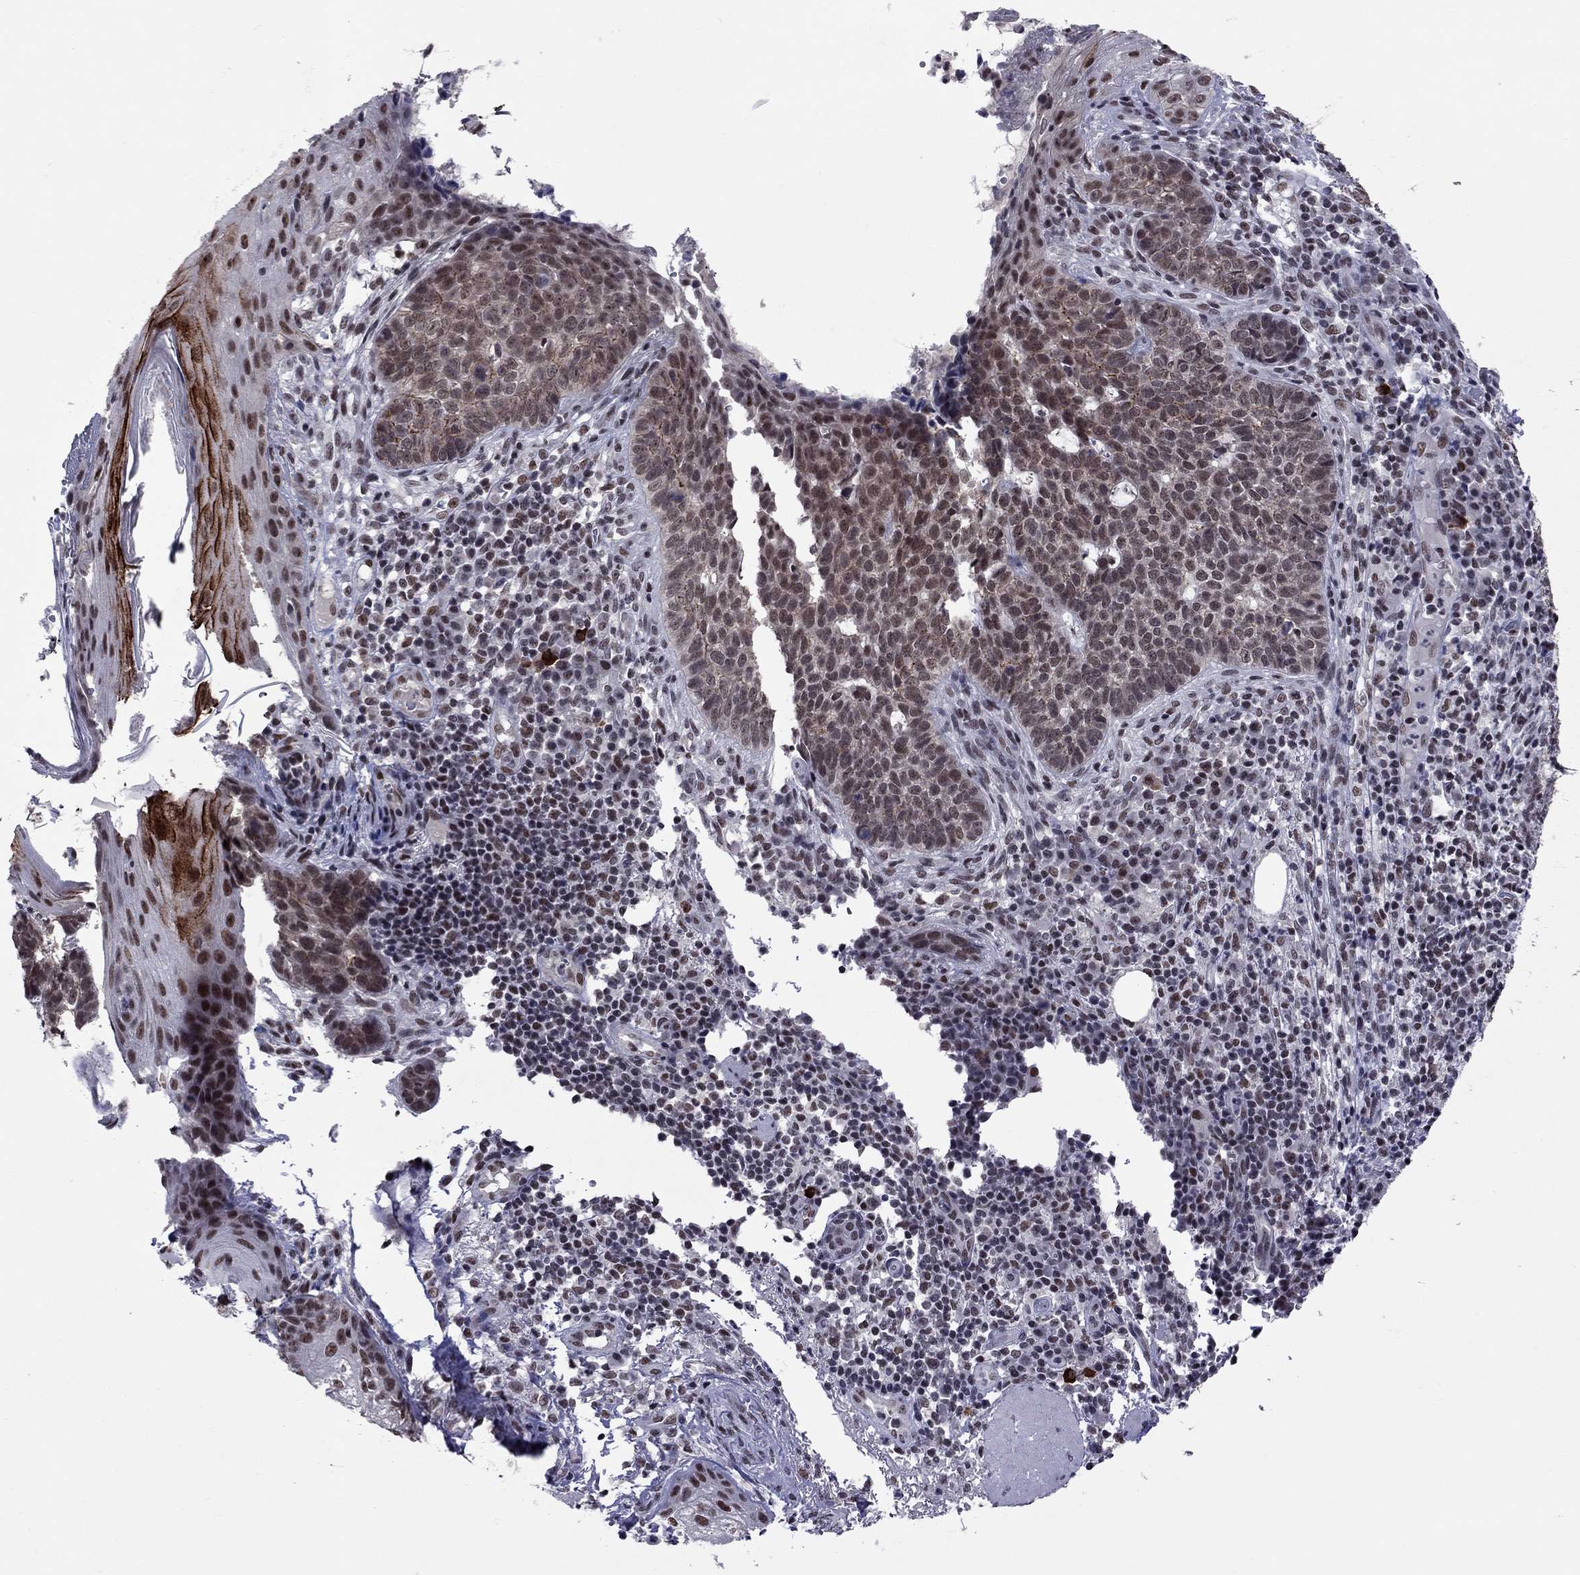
{"staining": {"intensity": "moderate", "quantity": ">75%", "location": "nuclear"}, "tissue": "skin cancer", "cell_type": "Tumor cells", "image_type": "cancer", "snomed": [{"axis": "morphology", "description": "Basal cell carcinoma"}, {"axis": "topography", "description": "Skin"}], "caption": "DAB (3,3'-diaminobenzidine) immunohistochemical staining of human basal cell carcinoma (skin) reveals moderate nuclear protein expression in approximately >75% of tumor cells. The staining was performed using DAB to visualize the protein expression in brown, while the nuclei were stained in blue with hematoxylin (Magnification: 20x).", "gene": "TAF9", "patient": {"sex": "female", "age": 69}}